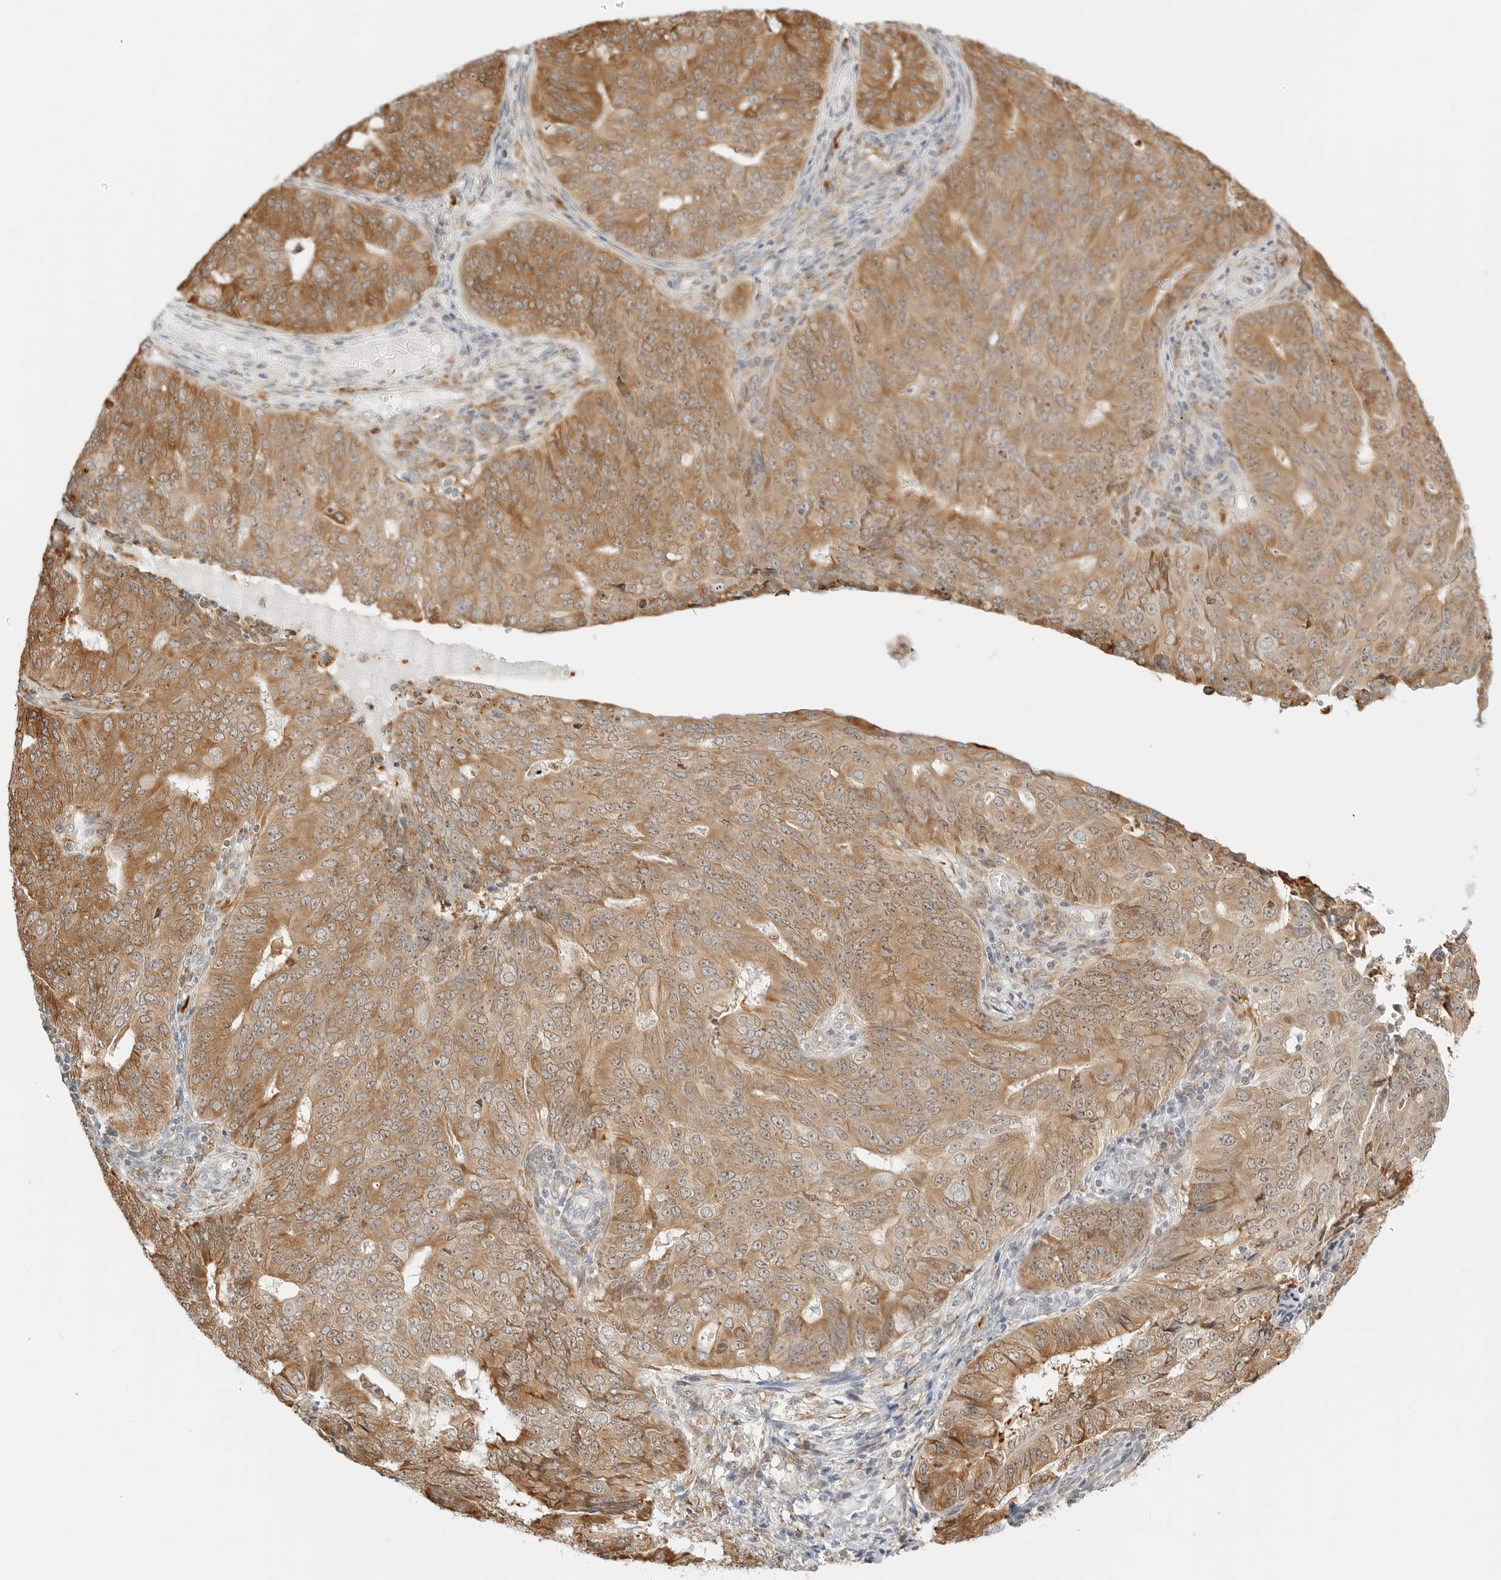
{"staining": {"intensity": "moderate", "quantity": ">75%", "location": "cytoplasmic/membranous"}, "tissue": "endometrial cancer", "cell_type": "Tumor cells", "image_type": "cancer", "snomed": [{"axis": "morphology", "description": "Adenocarcinoma, NOS"}, {"axis": "topography", "description": "Endometrium"}], "caption": "This histopathology image reveals immunohistochemistry staining of human endometrial adenocarcinoma, with medium moderate cytoplasmic/membranous staining in approximately >75% of tumor cells.", "gene": "THEM4", "patient": {"sex": "female", "age": 32}}